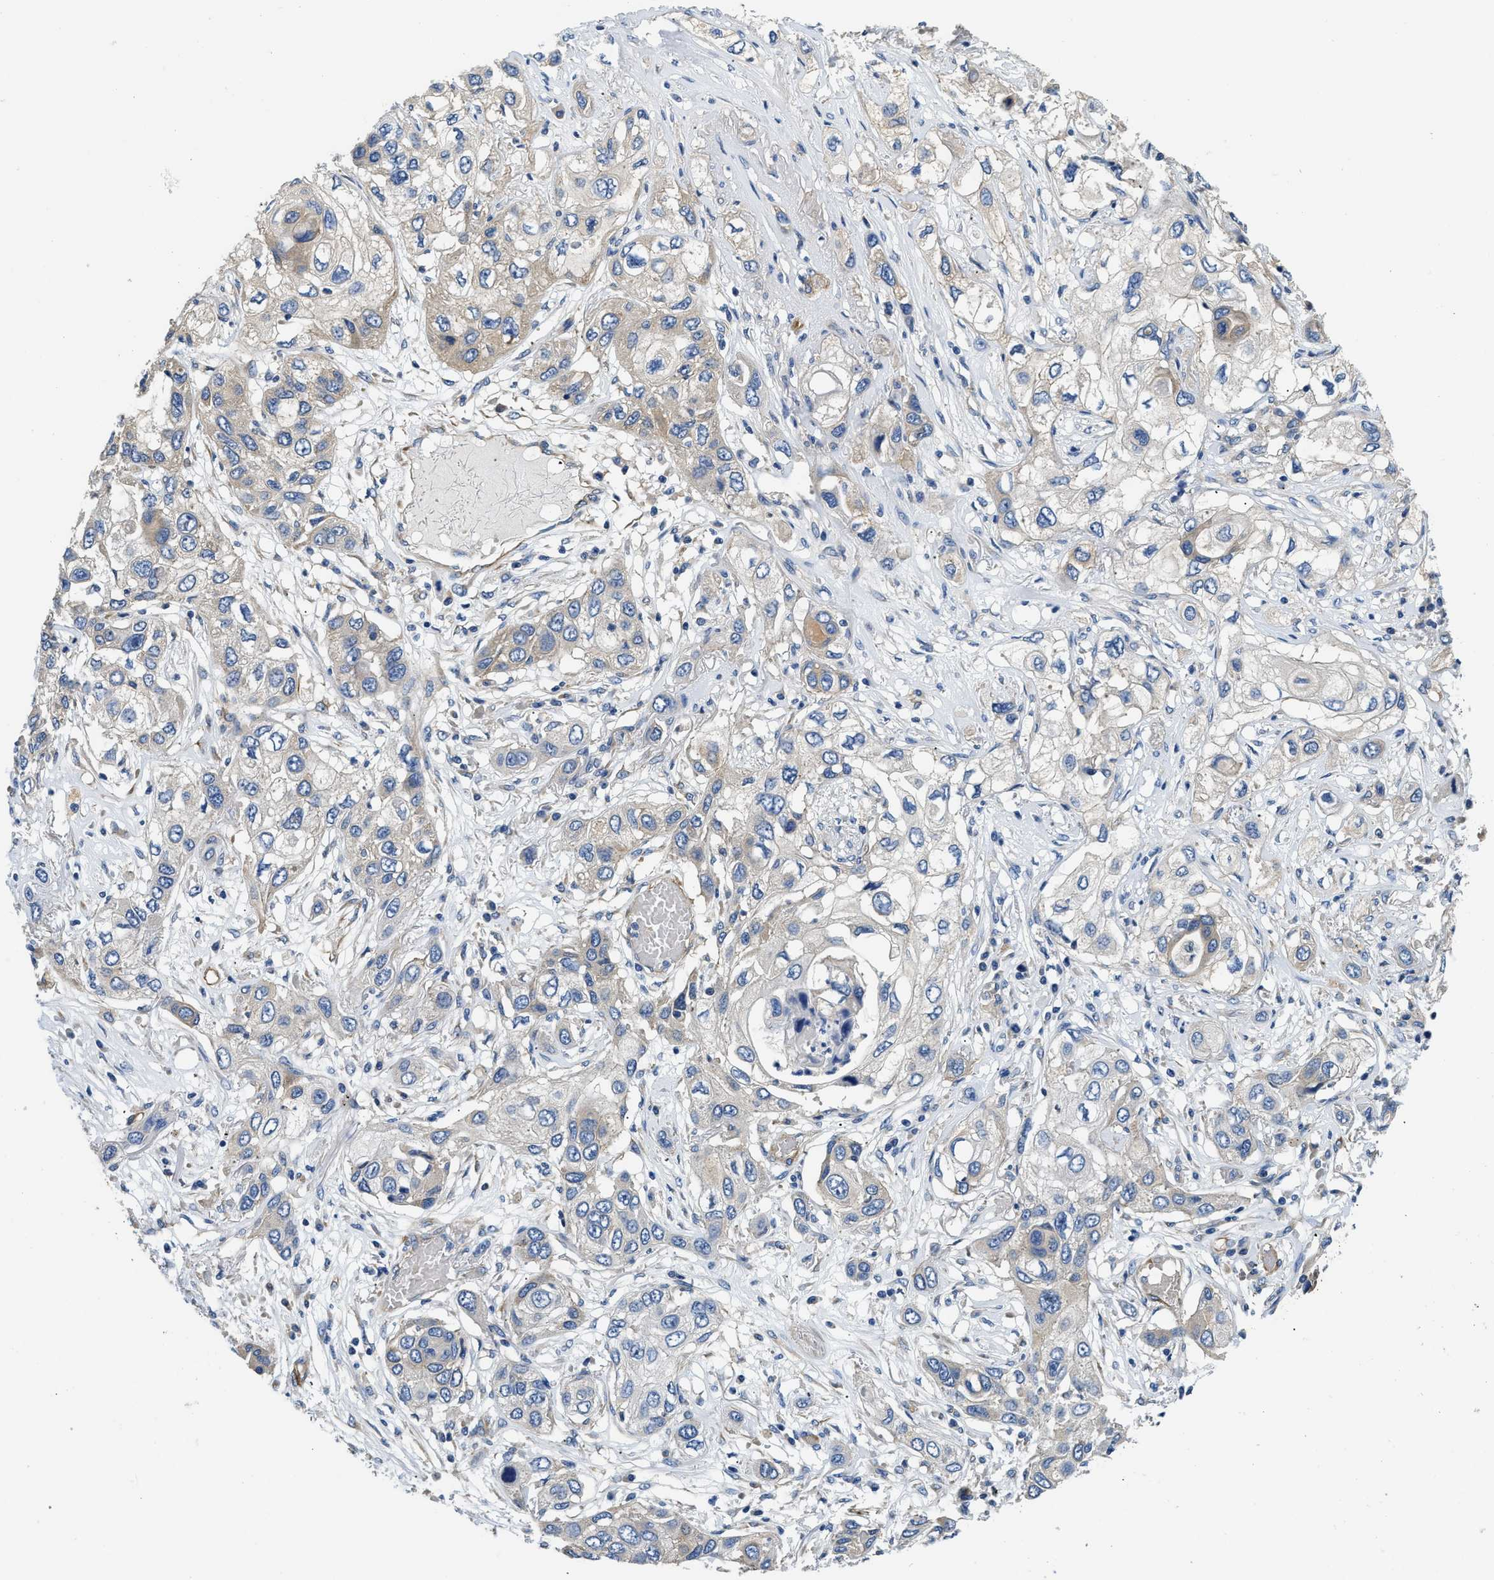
{"staining": {"intensity": "weak", "quantity": "<25%", "location": "cytoplasmic/membranous"}, "tissue": "lung cancer", "cell_type": "Tumor cells", "image_type": "cancer", "snomed": [{"axis": "morphology", "description": "Squamous cell carcinoma, NOS"}, {"axis": "topography", "description": "Lung"}], "caption": "This is an IHC micrograph of human lung squamous cell carcinoma. There is no staining in tumor cells.", "gene": "CSDE1", "patient": {"sex": "male", "age": 71}}